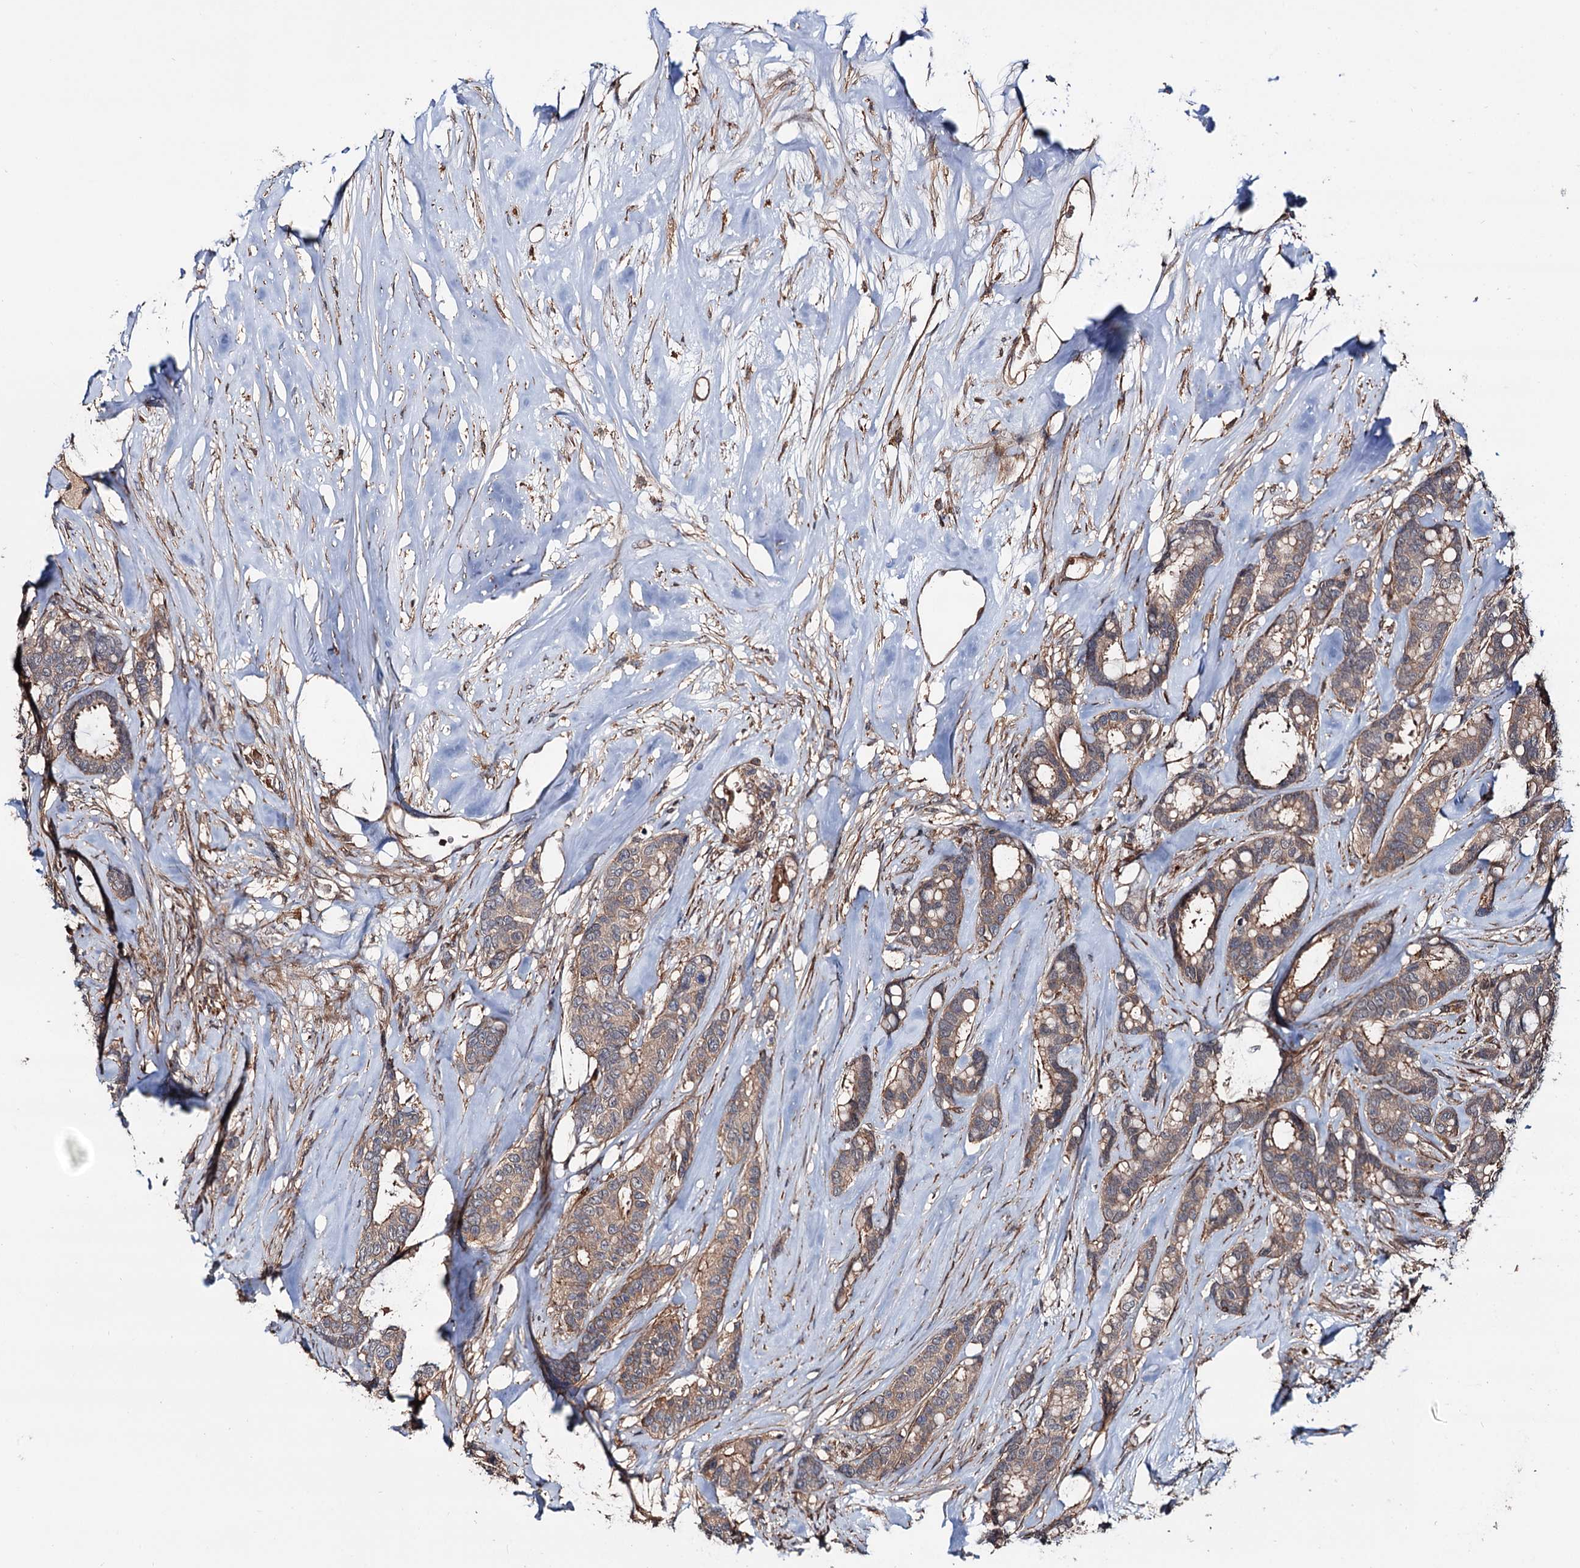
{"staining": {"intensity": "weak", "quantity": ">75%", "location": "cytoplasmic/membranous"}, "tissue": "breast cancer", "cell_type": "Tumor cells", "image_type": "cancer", "snomed": [{"axis": "morphology", "description": "Duct carcinoma"}, {"axis": "topography", "description": "Breast"}], "caption": "Breast cancer (invasive ductal carcinoma) stained with a brown dye reveals weak cytoplasmic/membranous positive staining in approximately >75% of tumor cells.", "gene": "GRIP1", "patient": {"sex": "female", "age": 87}}